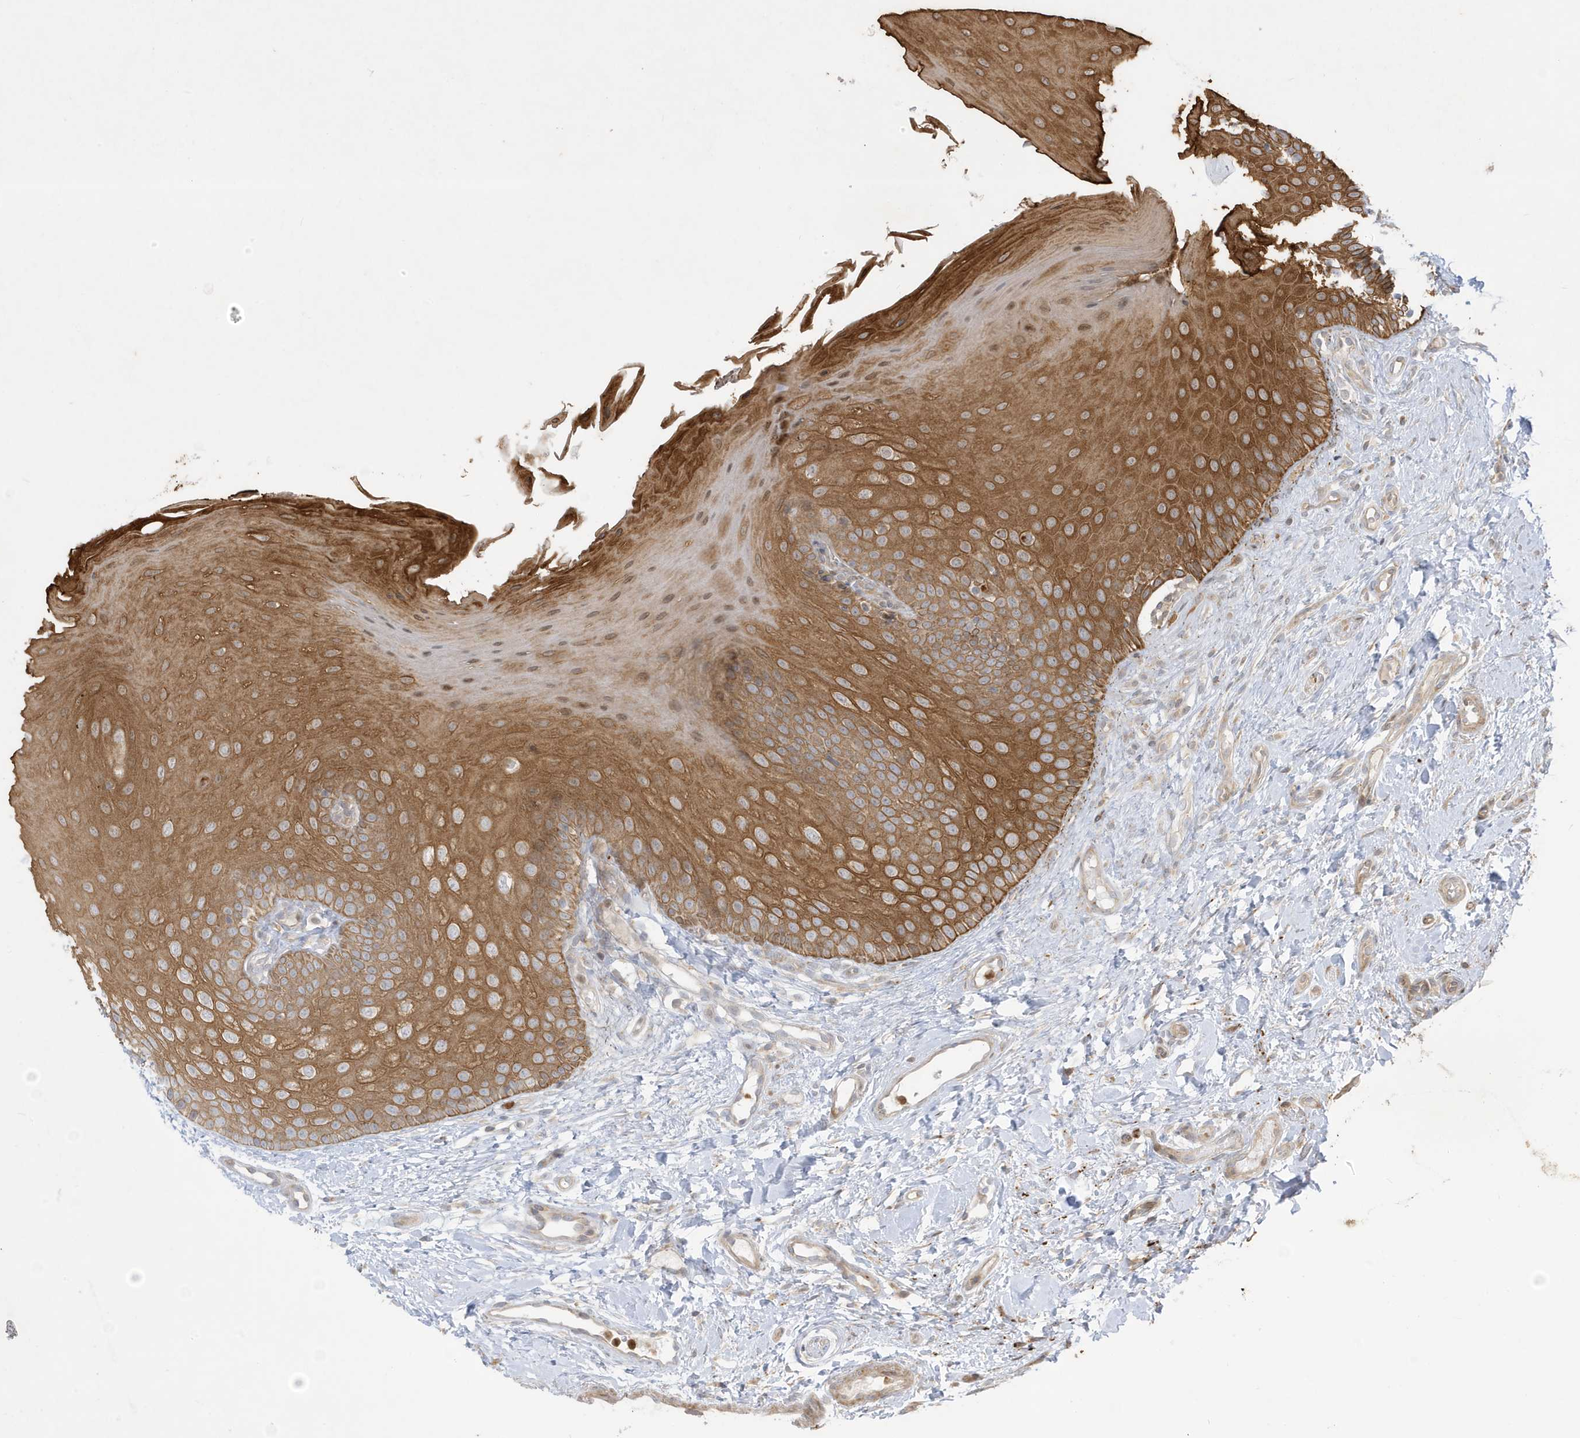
{"staining": {"intensity": "strong", "quantity": ">75%", "location": "cytoplasmic/membranous"}, "tissue": "oral mucosa", "cell_type": "Squamous epithelial cells", "image_type": "normal", "snomed": [{"axis": "morphology", "description": "Normal tissue, NOS"}, {"axis": "topography", "description": "Oral tissue"}], "caption": "About >75% of squamous epithelial cells in unremarkable human oral mucosa exhibit strong cytoplasmic/membranous protein staining as visualized by brown immunohistochemical staining.", "gene": "IFT57", "patient": {"sex": "female", "age": 68}}